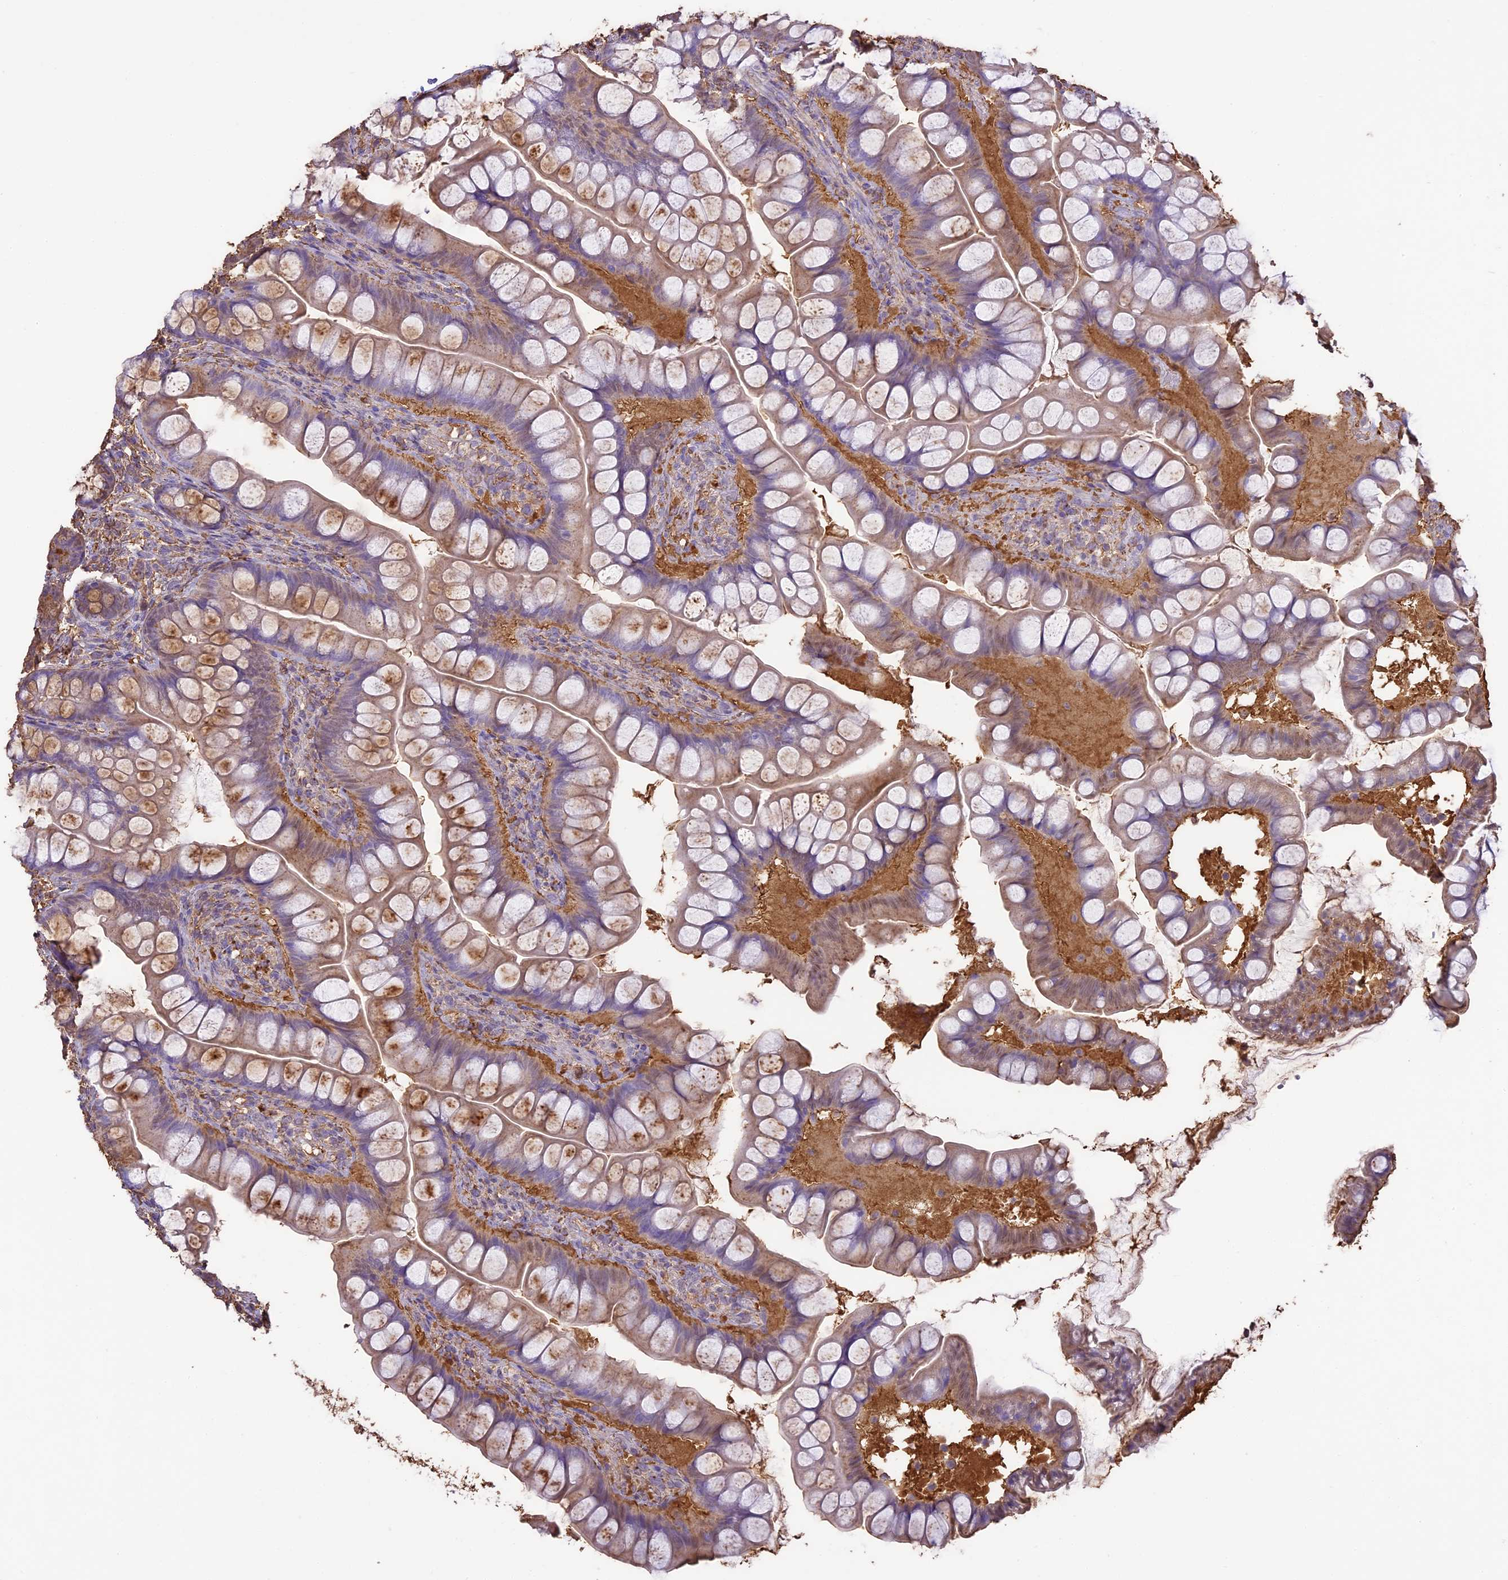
{"staining": {"intensity": "strong", "quantity": "25%-75%", "location": "cytoplasmic/membranous"}, "tissue": "small intestine", "cell_type": "Glandular cells", "image_type": "normal", "snomed": [{"axis": "morphology", "description": "Normal tissue, NOS"}, {"axis": "topography", "description": "Small intestine"}], "caption": "Immunohistochemistry (IHC) of unremarkable small intestine reveals high levels of strong cytoplasmic/membranous staining in about 25%-75% of glandular cells. The protein is shown in brown color, while the nuclei are stained blue.", "gene": "ARHGAP19", "patient": {"sex": "male", "age": 70}}